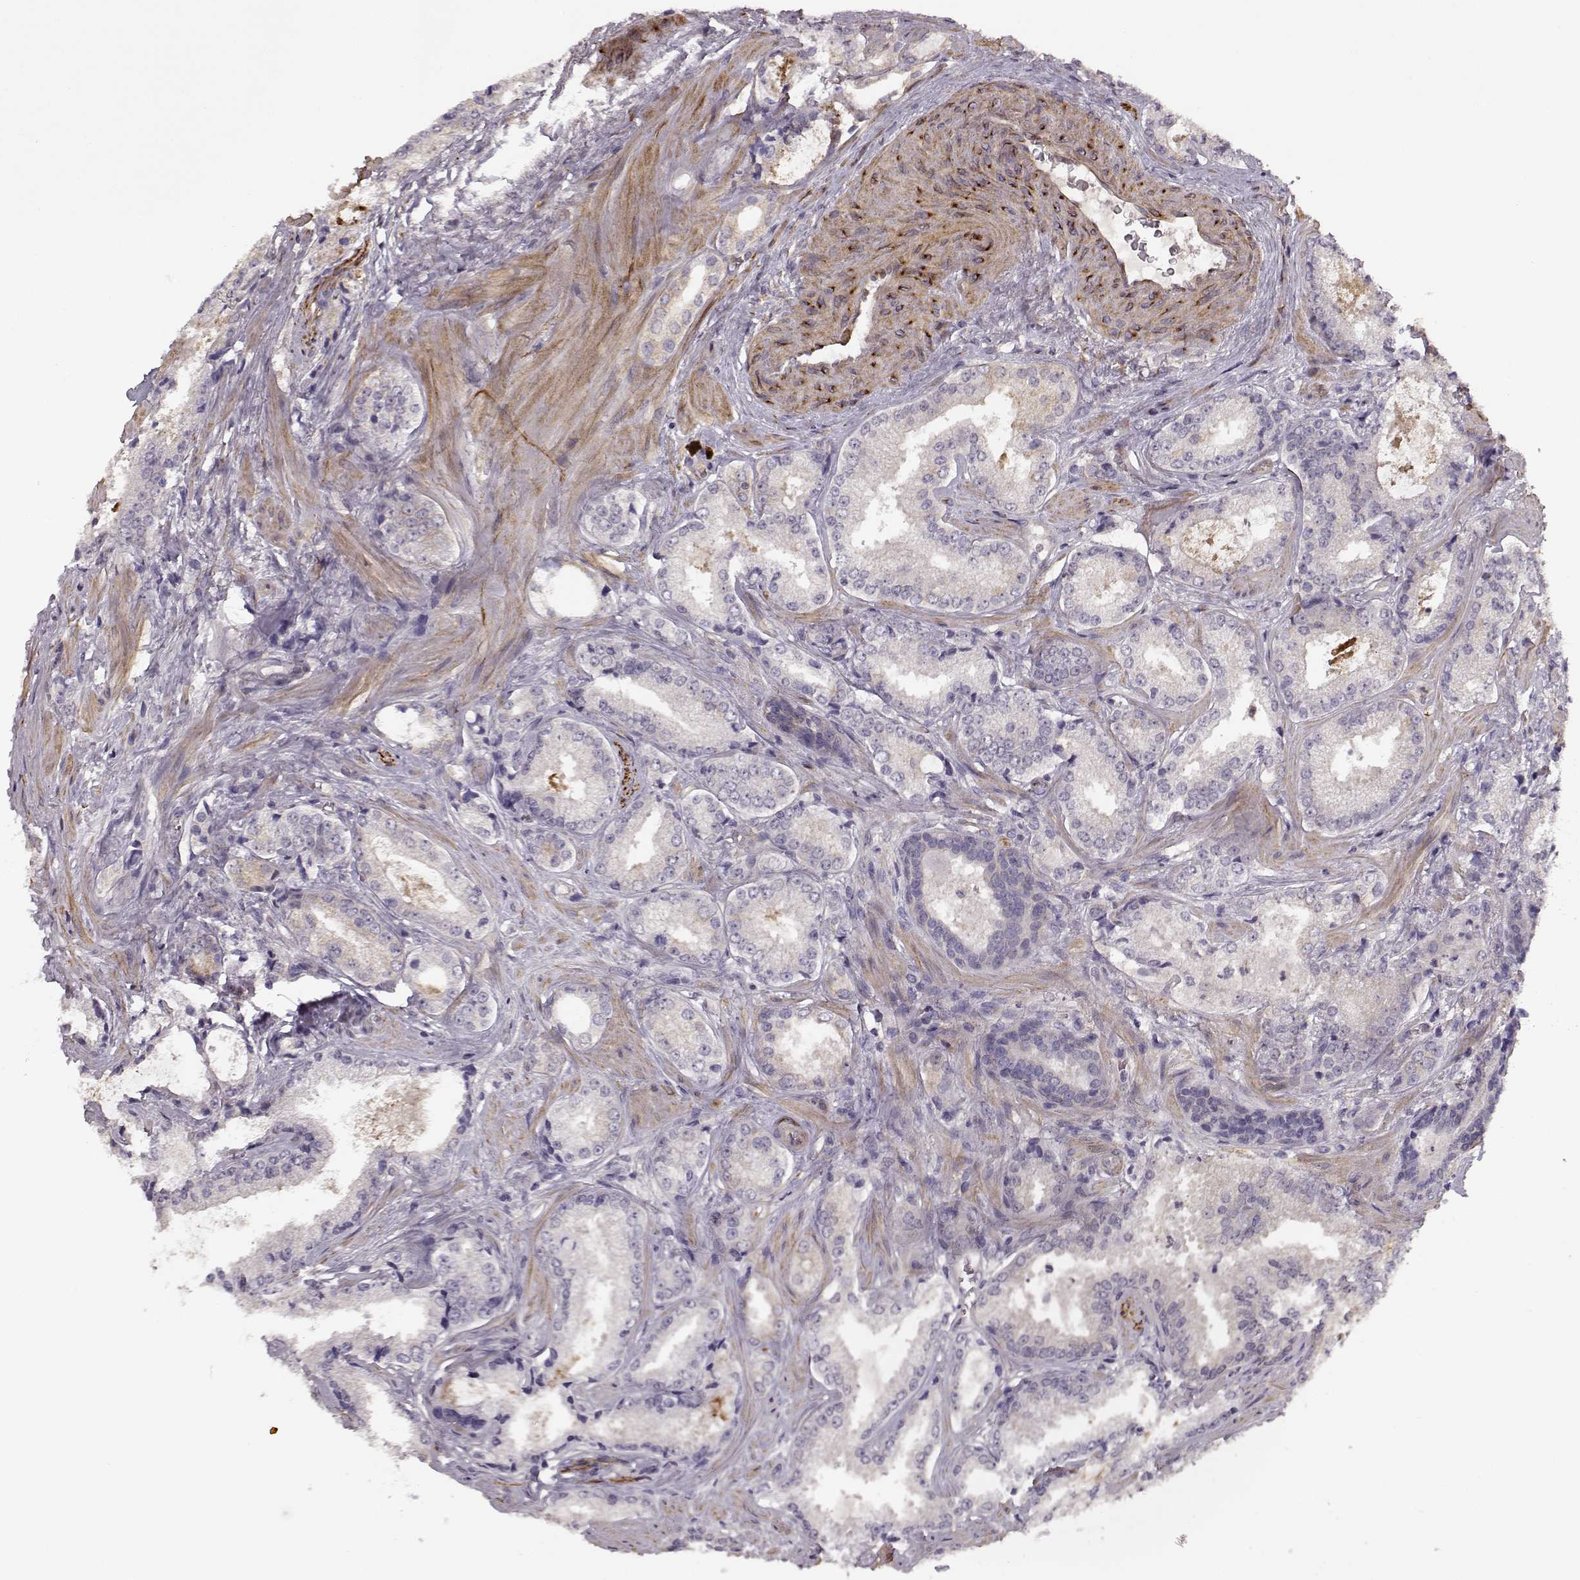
{"staining": {"intensity": "negative", "quantity": "none", "location": "none"}, "tissue": "prostate cancer", "cell_type": "Tumor cells", "image_type": "cancer", "snomed": [{"axis": "morphology", "description": "Adenocarcinoma, Low grade"}, {"axis": "topography", "description": "Prostate"}], "caption": "An image of prostate cancer (low-grade adenocarcinoma) stained for a protein exhibits no brown staining in tumor cells.", "gene": "MTR", "patient": {"sex": "male", "age": 56}}